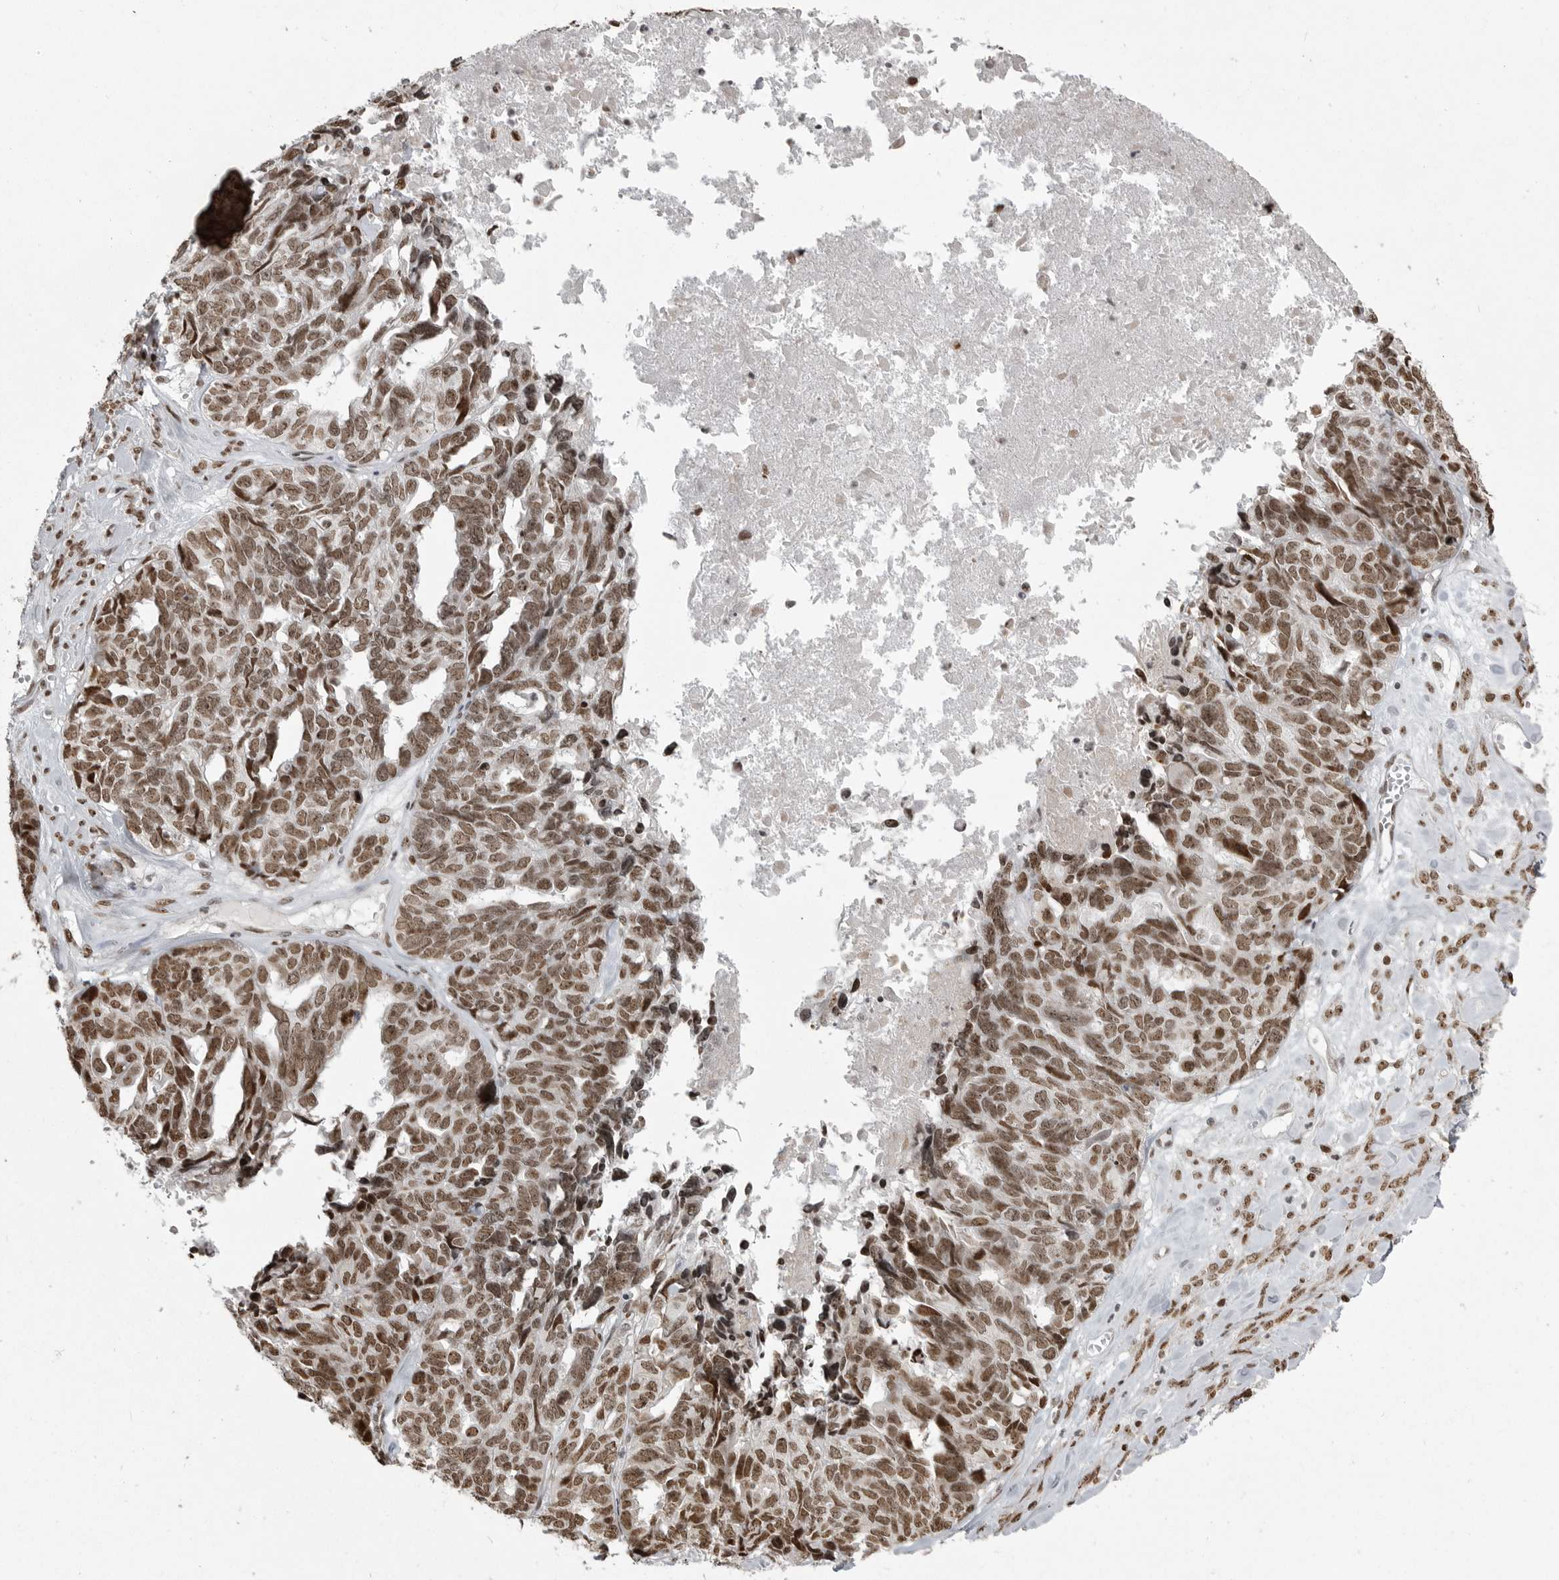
{"staining": {"intensity": "moderate", "quantity": ">75%", "location": "nuclear"}, "tissue": "ovarian cancer", "cell_type": "Tumor cells", "image_type": "cancer", "snomed": [{"axis": "morphology", "description": "Cystadenocarcinoma, serous, NOS"}, {"axis": "topography", "description": "Ovary"}], "caption": "Immunohistochemistry (IHC) micrograph of human ovarian cancer stained for a protein (brown), which displays medium levels of moderate nuclear staining in approximately >75% of tumor cells.", "gene": "YAF2", "patient": {"sex": "female", "age": 79}}